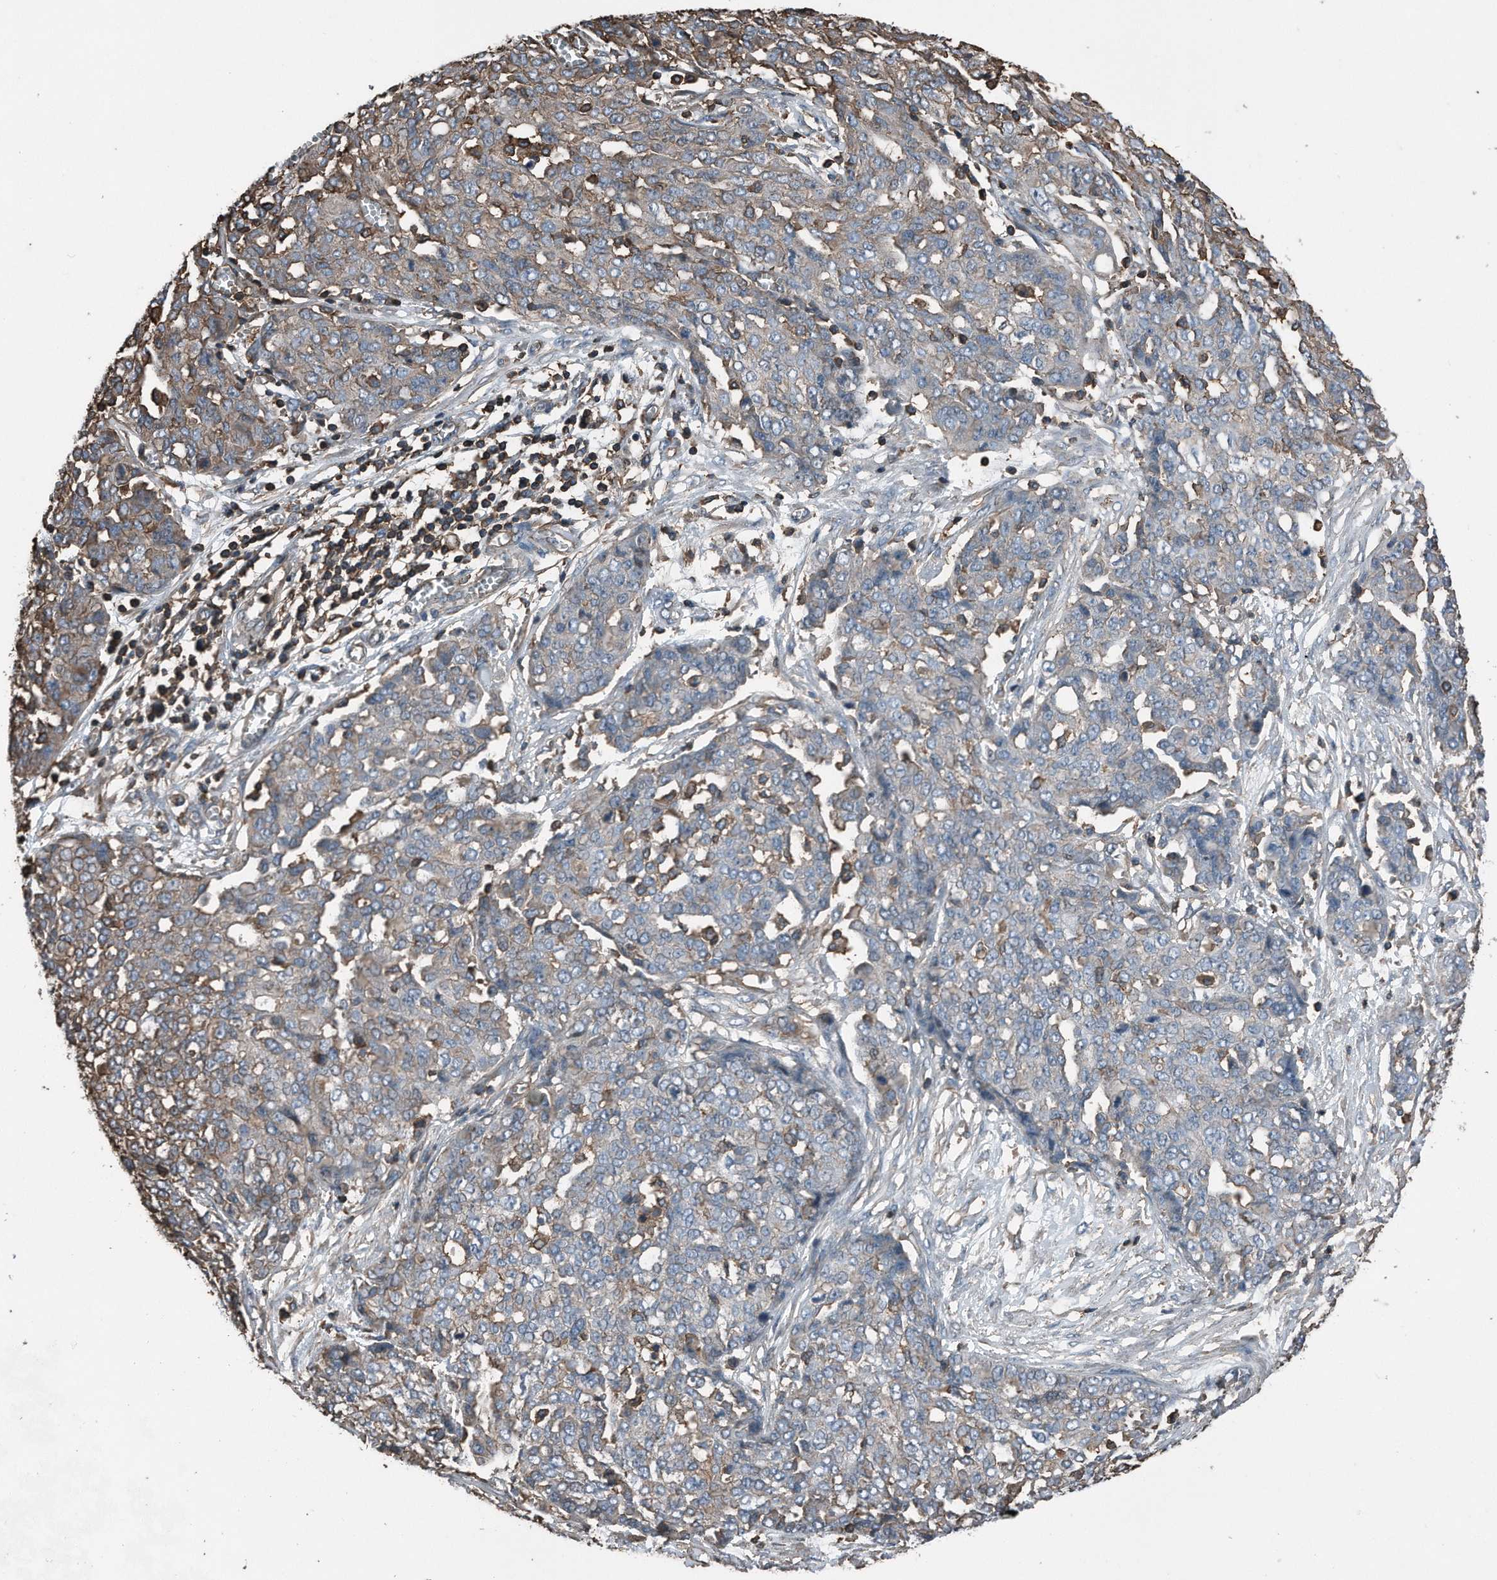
{"staining": {"intensity": "weak", "quantity": ">75%", "location": "cytoplasmic/membranous"}, "tissue": "ovarian cancer", "cell_type": "Tumor cells", "image_type": "cancer", "snomed": [{"axis": "morphology", "description": "Cystadenocarcinoma, serous, NOS"}, {"axis": "topography", "description": "Soft tissue"}, {"axis": "topography", "description": "Ovary"}], "caption": "Tumor cells display low levels of weak cytoplasmic/membranous staining in approximately >75% of cells in ovarian serous cystadenocarcinoma.", "gene": "RSPO3", "patient": {"sex": "female", "age": 57}}